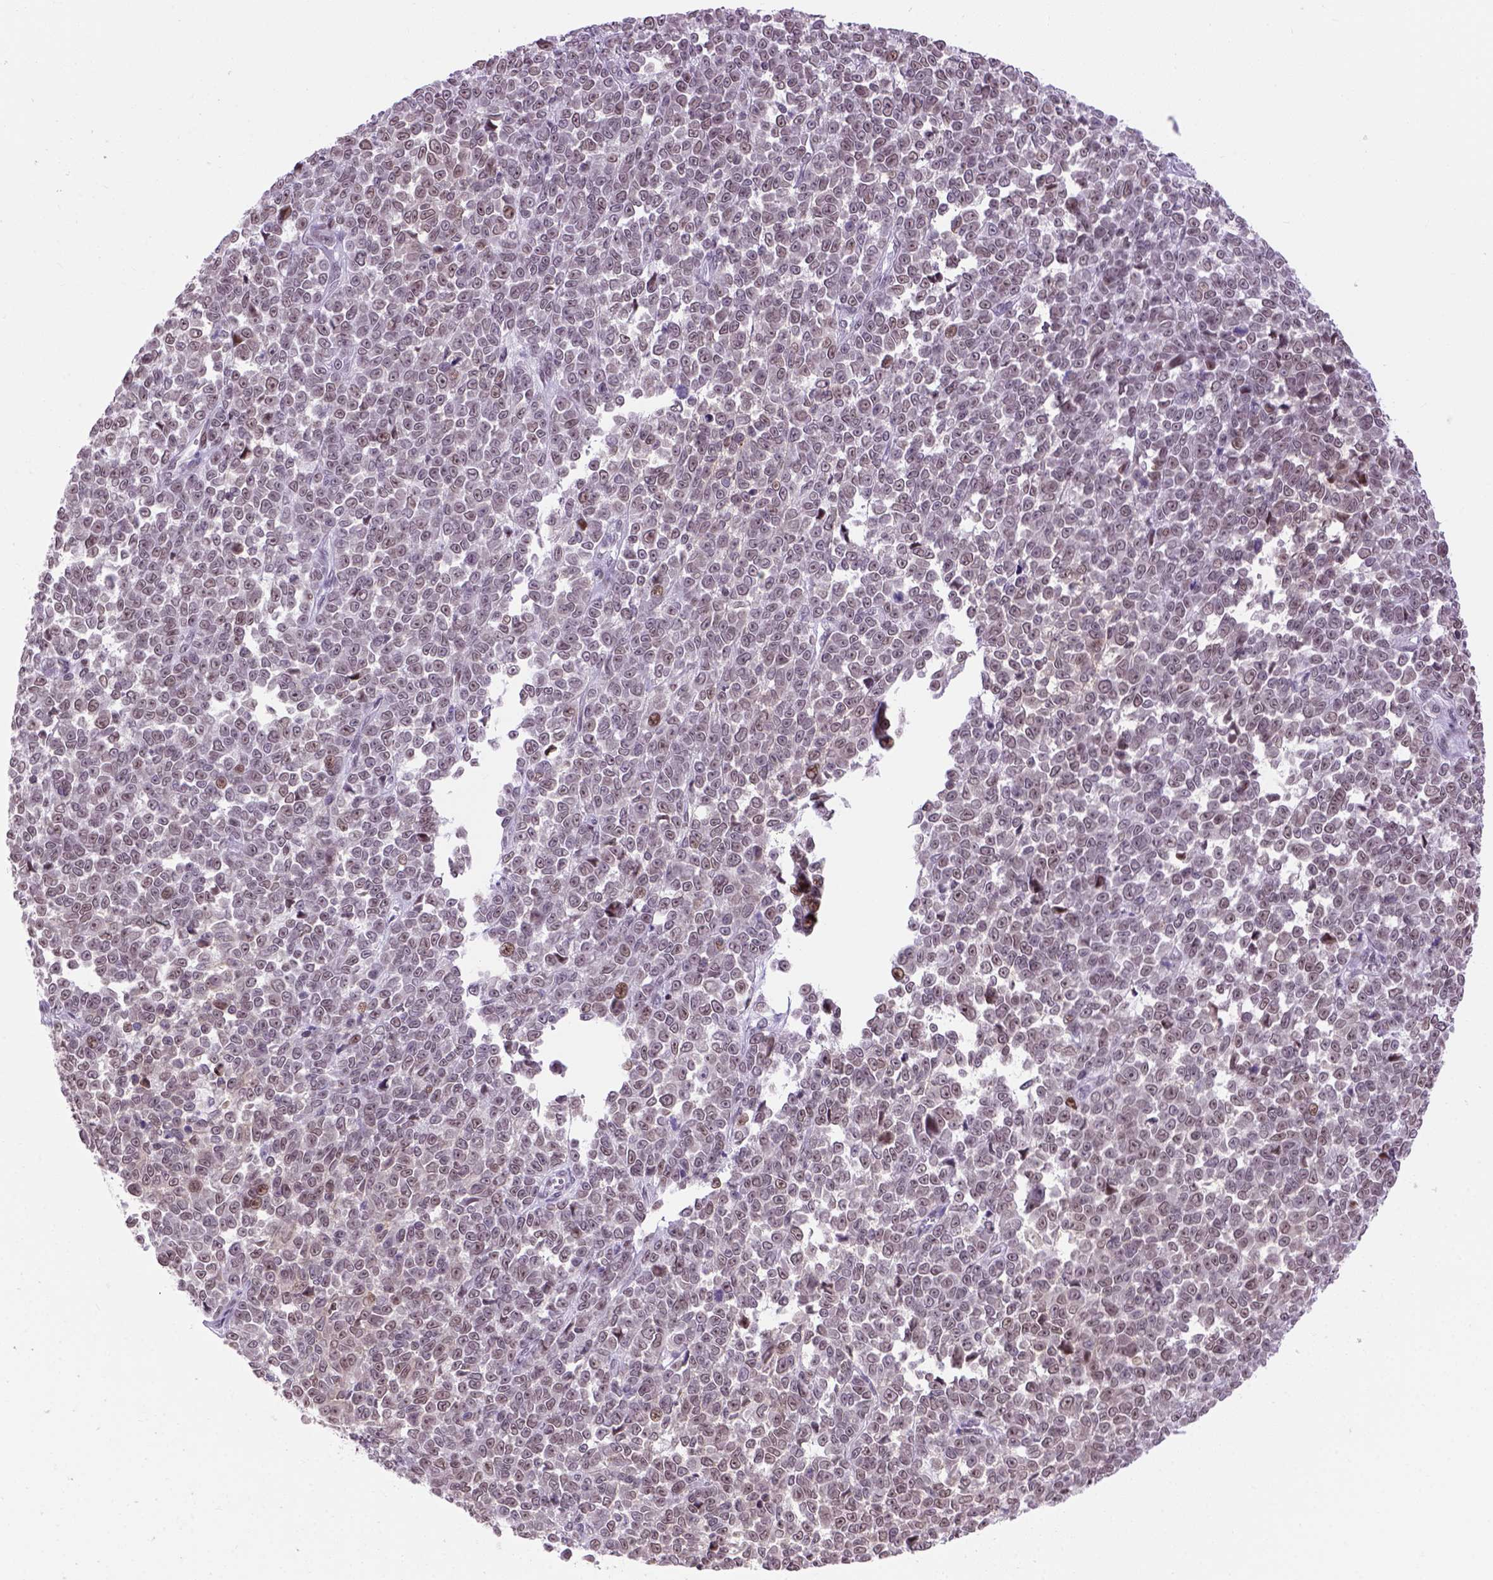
{"staining": {"intensity": "moderate", "quantity": "<25%", "location": "nuclear"}, "tissue": "melanoma", "cell_type": "Tumor cells", "image_type": "cancer", "snomed": [{"axis": "morphology", "description": "Malignant melanoma, NOS"}, {"axis": "topography", "description": "Skin"}], "caption": "Human malignant melanoma stained with a brown dye shows moderate nuclear positive positivity in approximately <25% of tumor cells.", "gene": "TBPL1", "patient": {"sex": "female", "age": 95}}